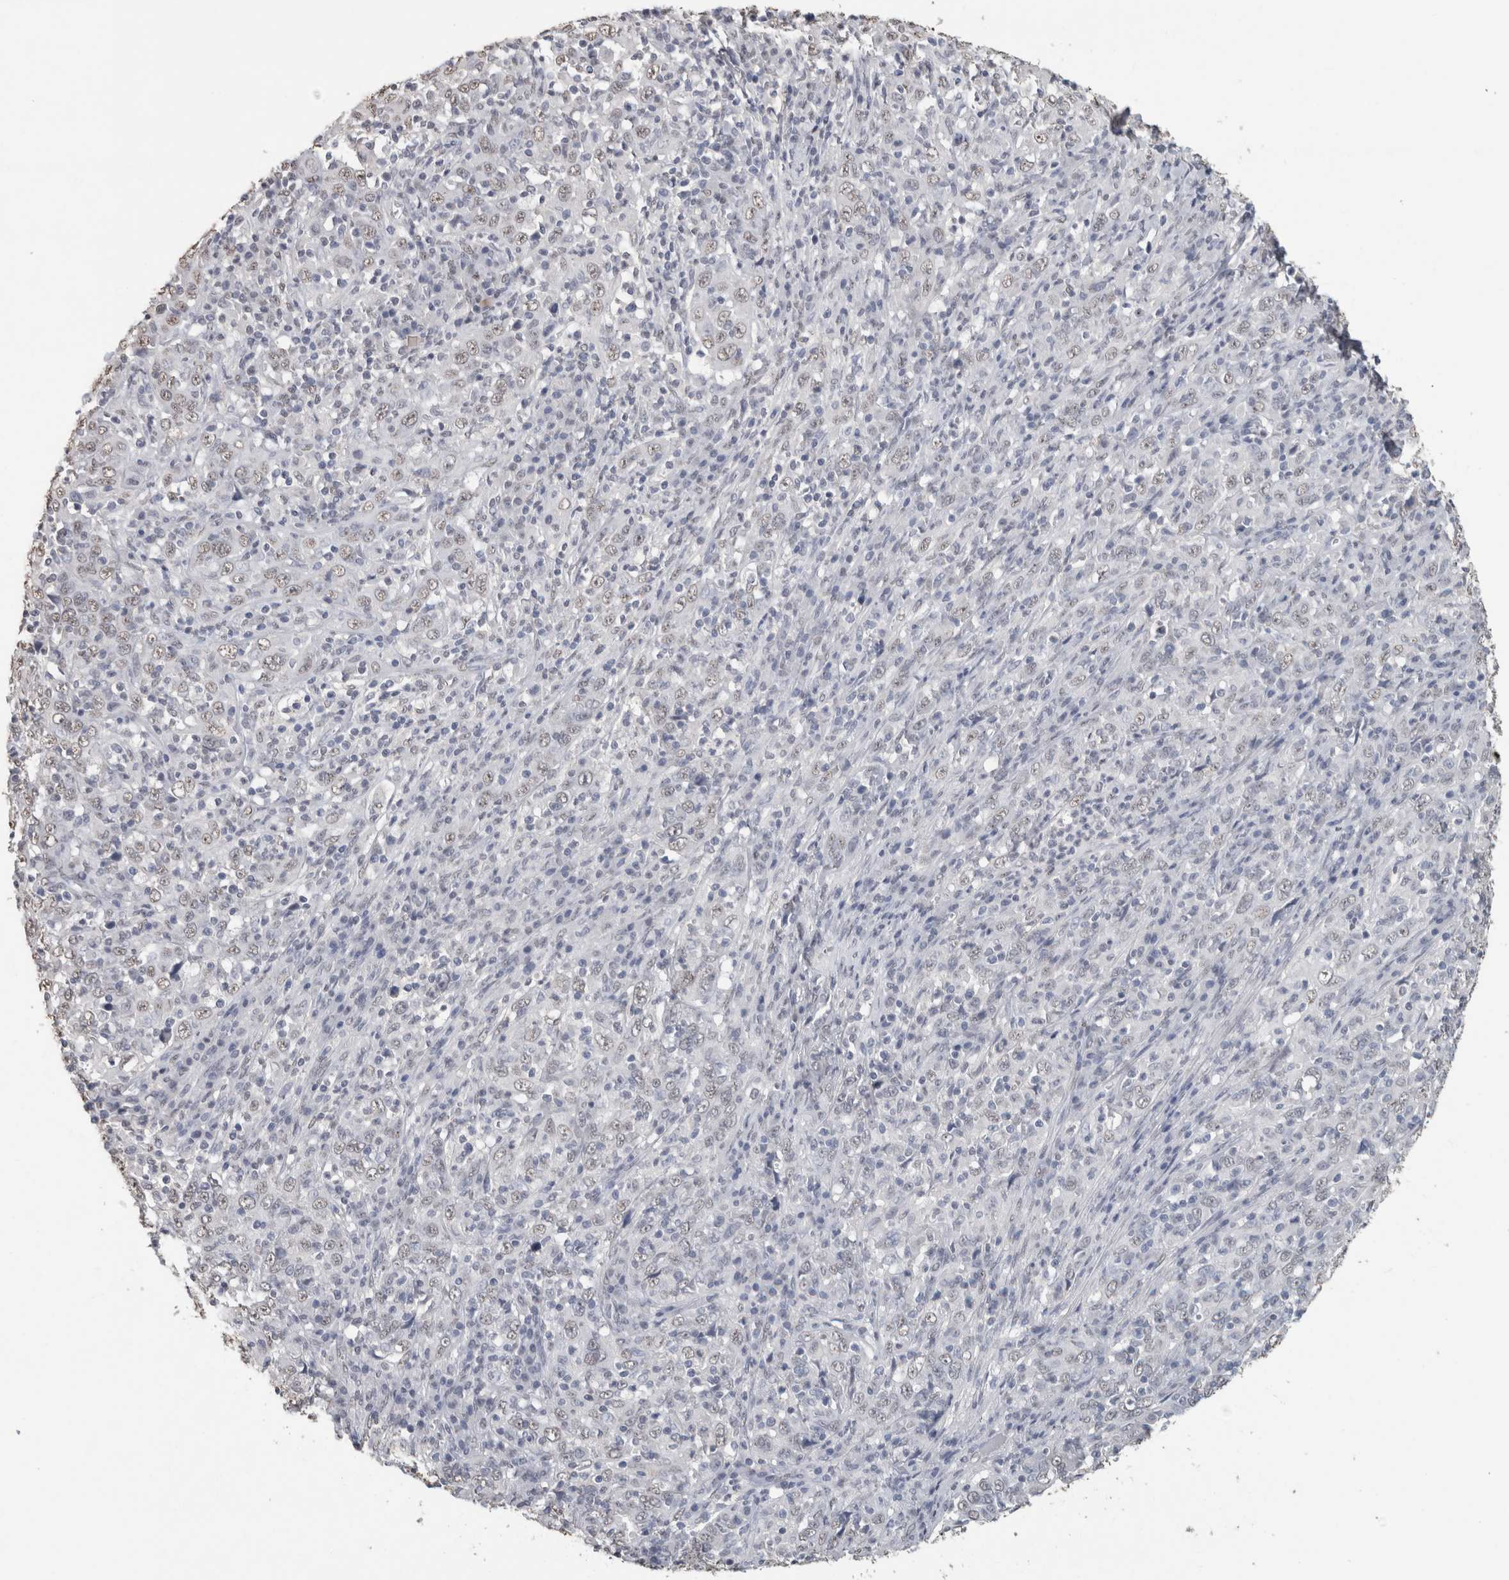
{"staining": {"intensity": "negative", "quantity": "none", "location": "none"}, "tissue": "cervical cancer", "cell_type": "Tumor cells", "image_type": "cancer", "snomed": [{"axis": "morphology", "description": "Squamous cell carcinoma, NOS"}, {"axis": "topography", "description": "Cervix"}], "caption": "Protein analysis of cervical squamous cell carcinoma exhibits no significant expression in tumor cells. (Stains: DAB immunohistochemistry (IHC) with hematoxylin counter stain, Microscopy: brightfield microscopy at high magnification).", "gene": "LTBP1", "patient": {"sex": "female", "age": 46}}